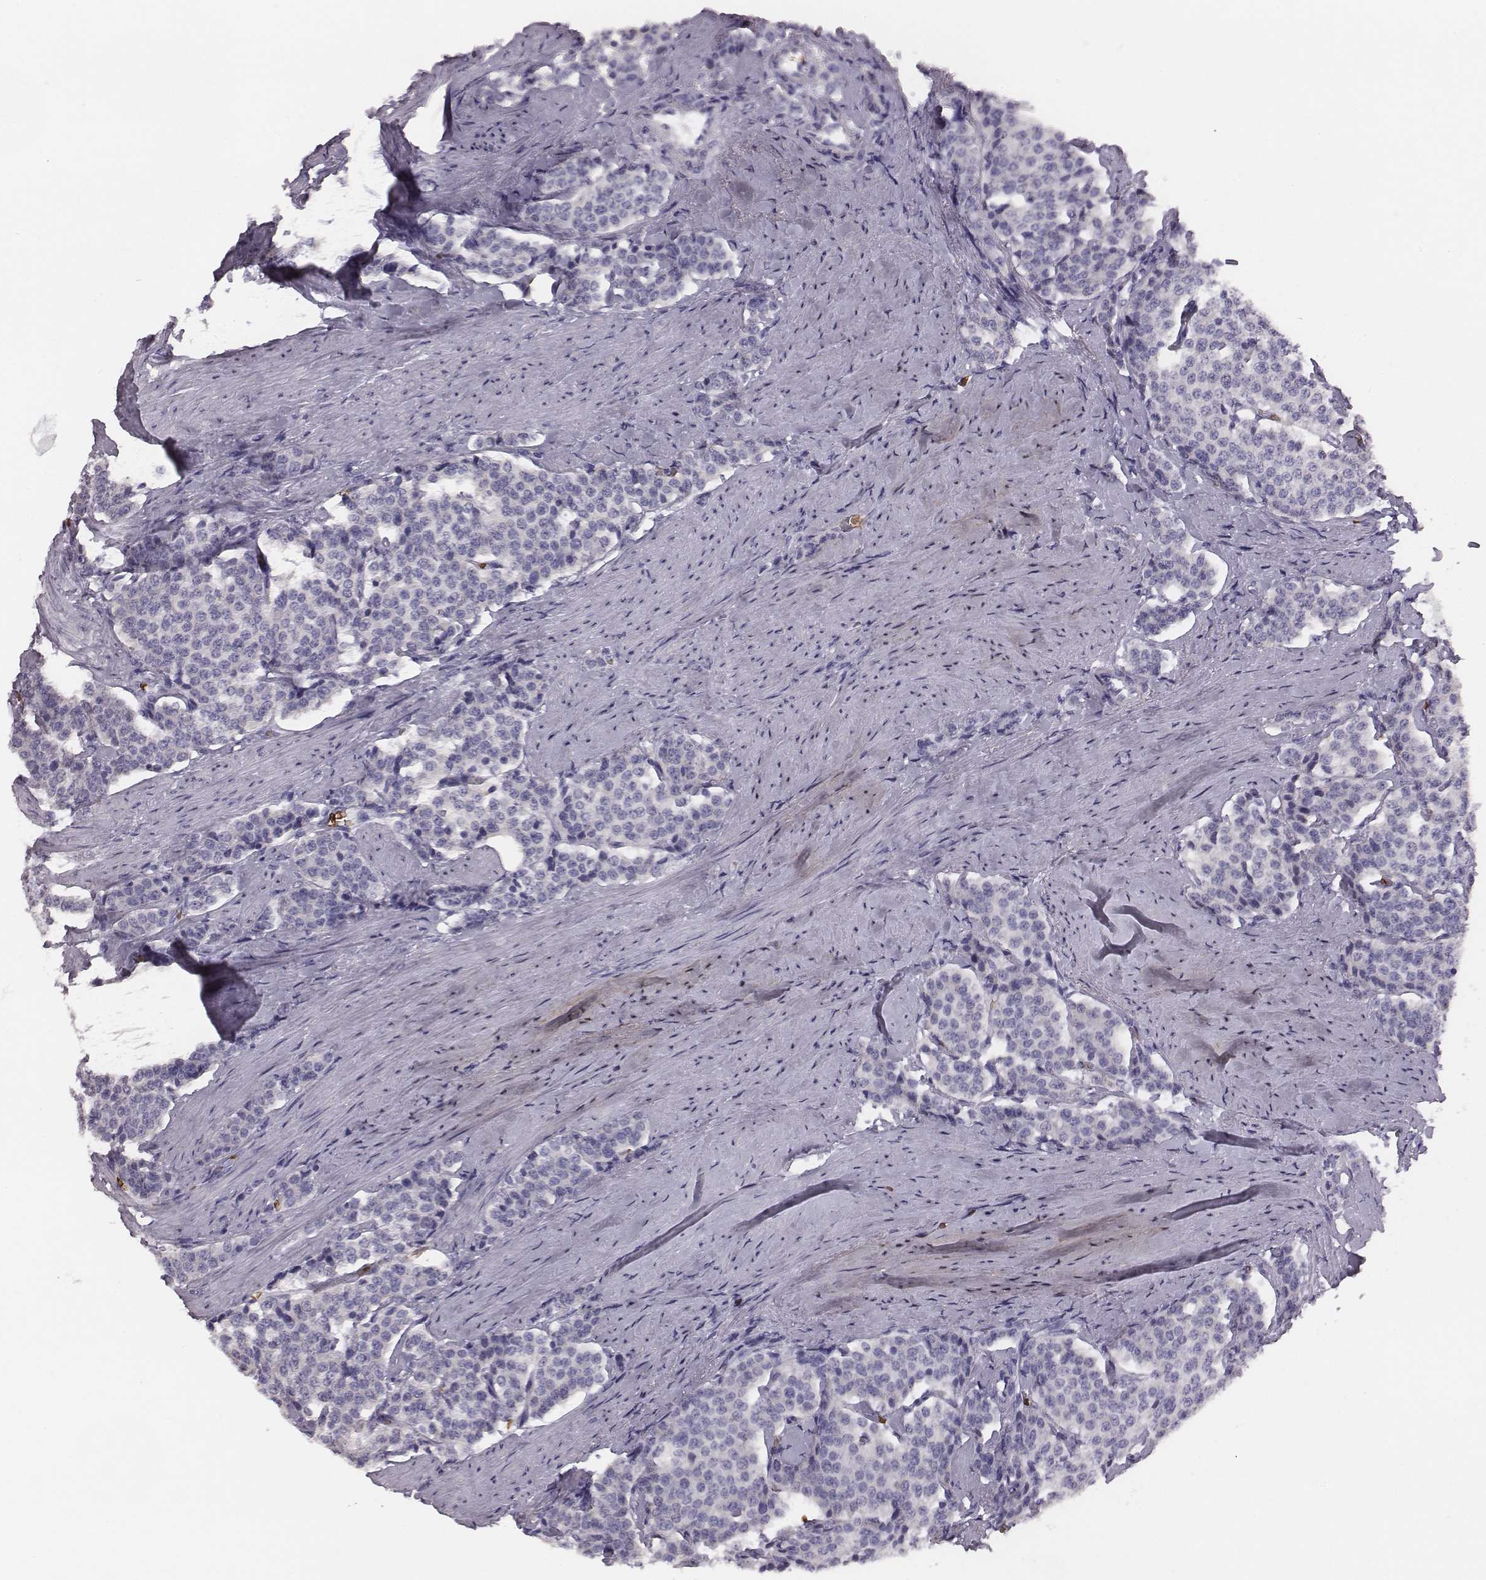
{"staining": {"intensity": "negative", "quantity": "none", "location": "none"}, "tissue": "carcinoid", "cell_type": "Tumor cells", "image_type": "cancer", "snomed": [{"axis": "morphology", "description": "Carcinoid, malignant, NOS"}, {"axis": "topography", "description": "Small intestine"}], "caption": "Immunohistochemistry histopathology image of human malignant carcinoid stained for a protein (brown), which displays no positivity in tumor cells.", "gene": "HBZ", "patient": {"sex": "female", "age": 58}}